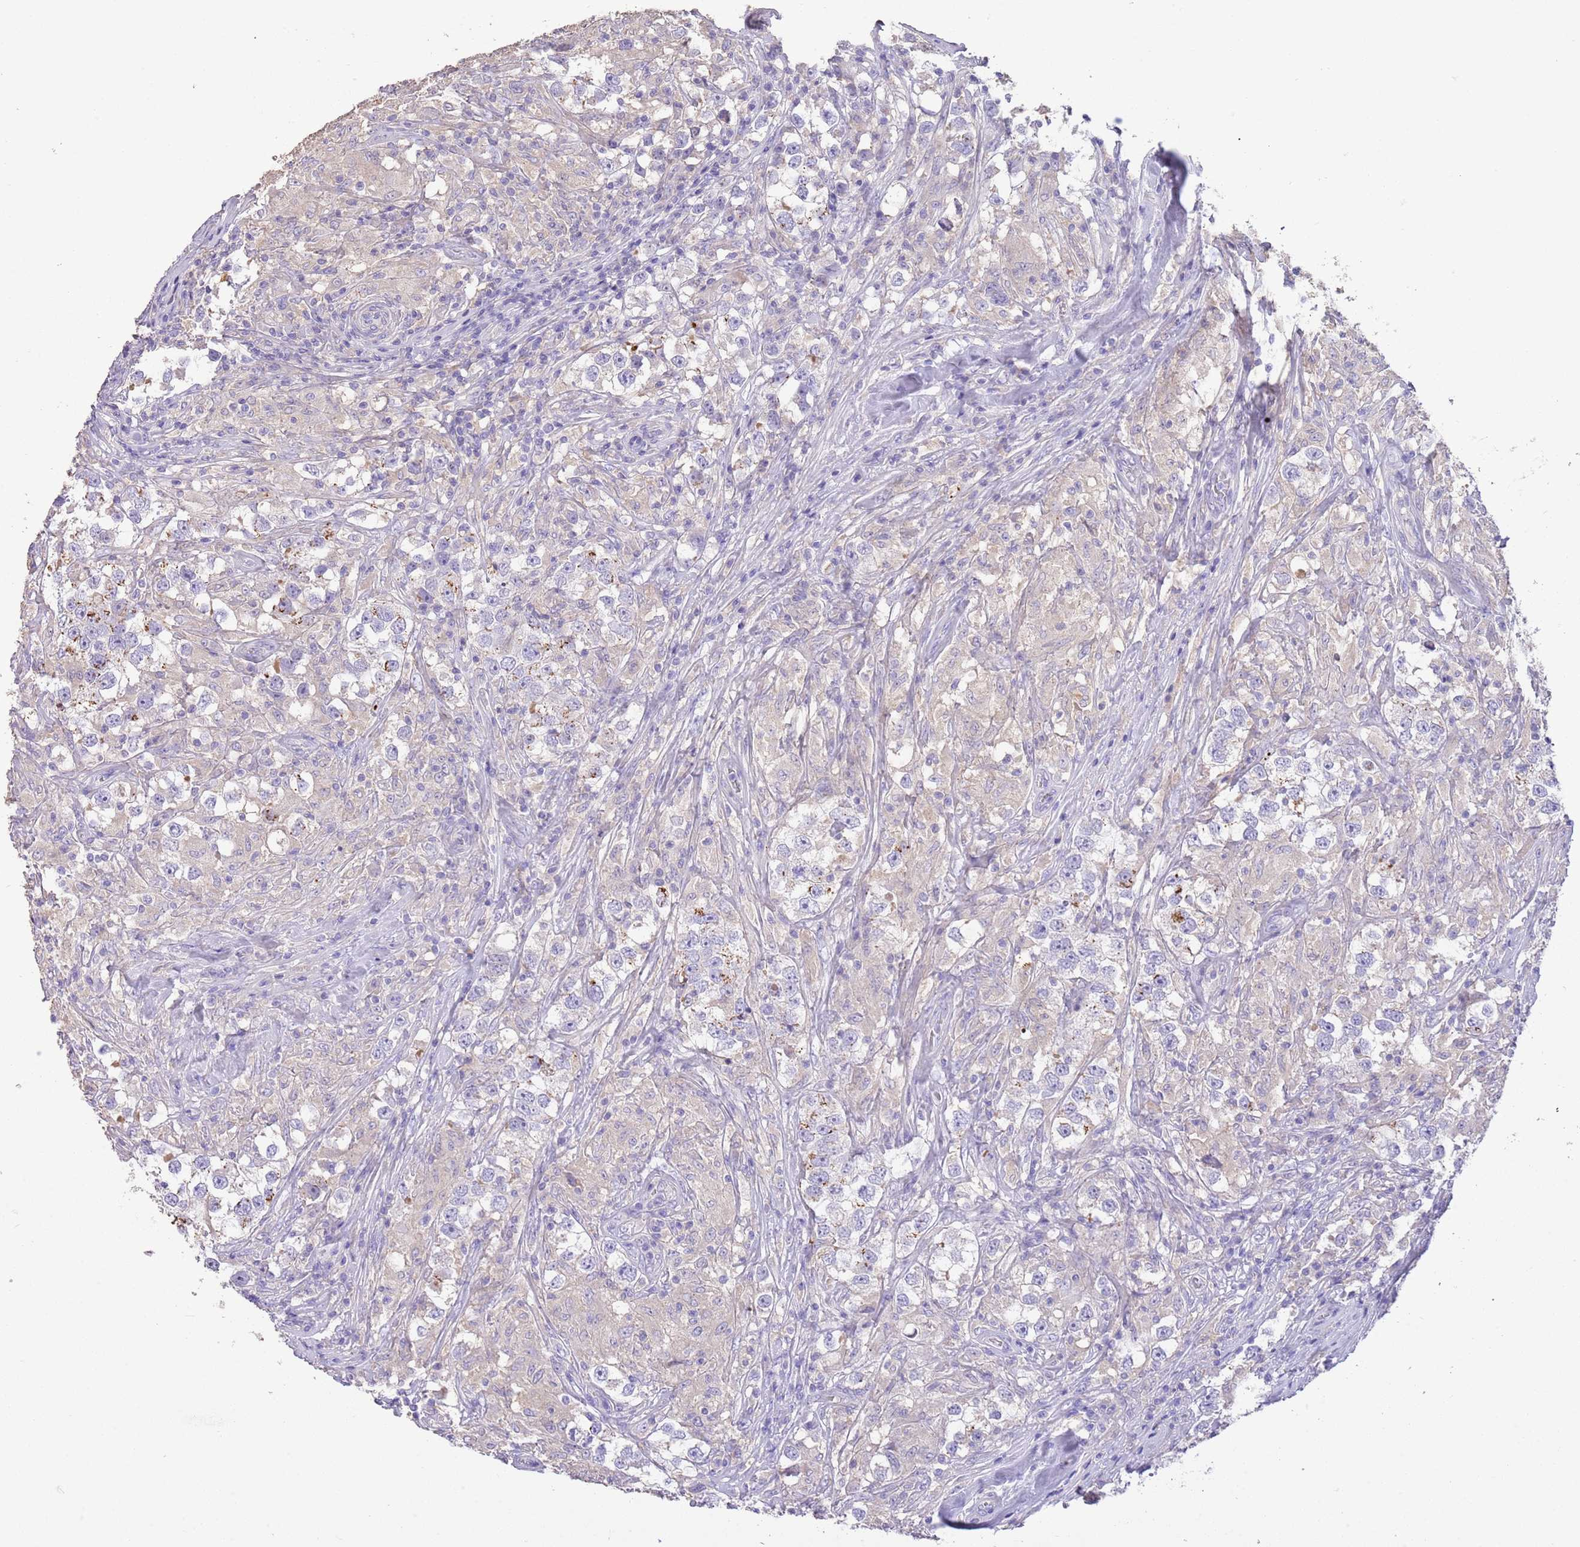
{"staining": {"intensity": "negative", "quantity": "none", "location": "none"}, "tissue": "testis cancer", "cell_type": "Tumor cells", "image_type": "cancer", "snomed": [{"axis": "morphology", "description": "Seminoma, NOS"}, {"axis": "topography", "description": "Testis"}], "caption": "A high-resolution micrograph shows IHC staining of testis cancer (seminoma), which displays no significant staining in tumor cells.", "gene": "SFTPA1", "patient": {"sex": "male", "age": 46}}